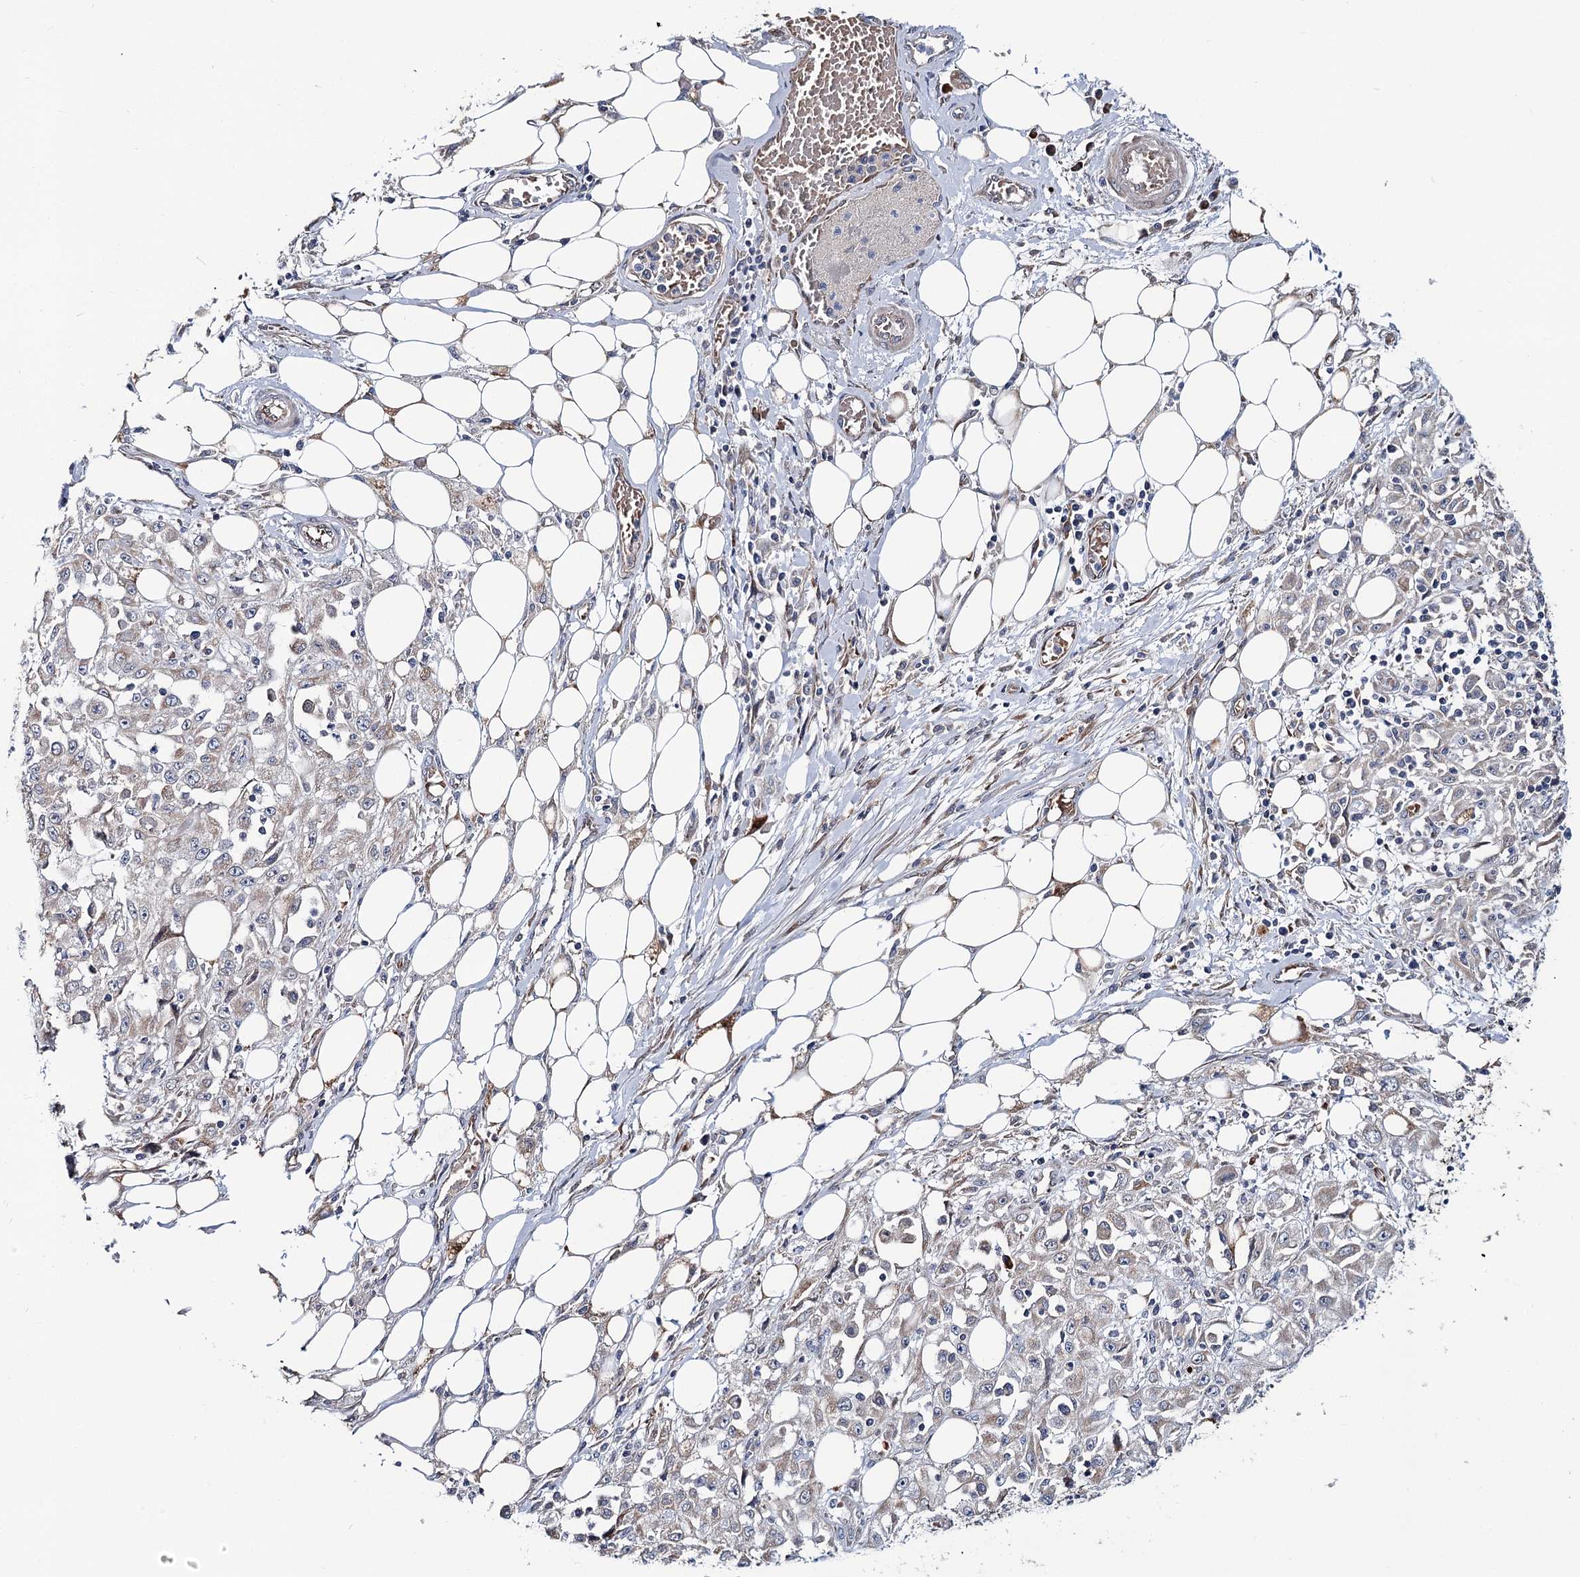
{"staining": {"intensity": "weak", "quantity": "25%-75%", "location": "cytoplasmic/membranous"}, "tissue": "skin cancer", "cell_type": "Tumor cells", "image_type": "cancer", "snomed": [{"axis": "morphology", "description": "Squamous cell carcinoma, NOS"}, {"axis": "morphology", "description": "Squamous cell carcinoma, metastatic, NOS"}, {"axis": "topography", "description": "Skin"}, {"axis": "topography", "description": "Lymph node"}], "caption": "High-power microscopy captured an IHC micrograph of skin metastatic squamous cell carcinoma, revealing weak cytoplasmic/membranous staining in about 25%-75% of tumor cells.", "gene": "CIB4", "patient": {"sex": "male", "age": 75}}